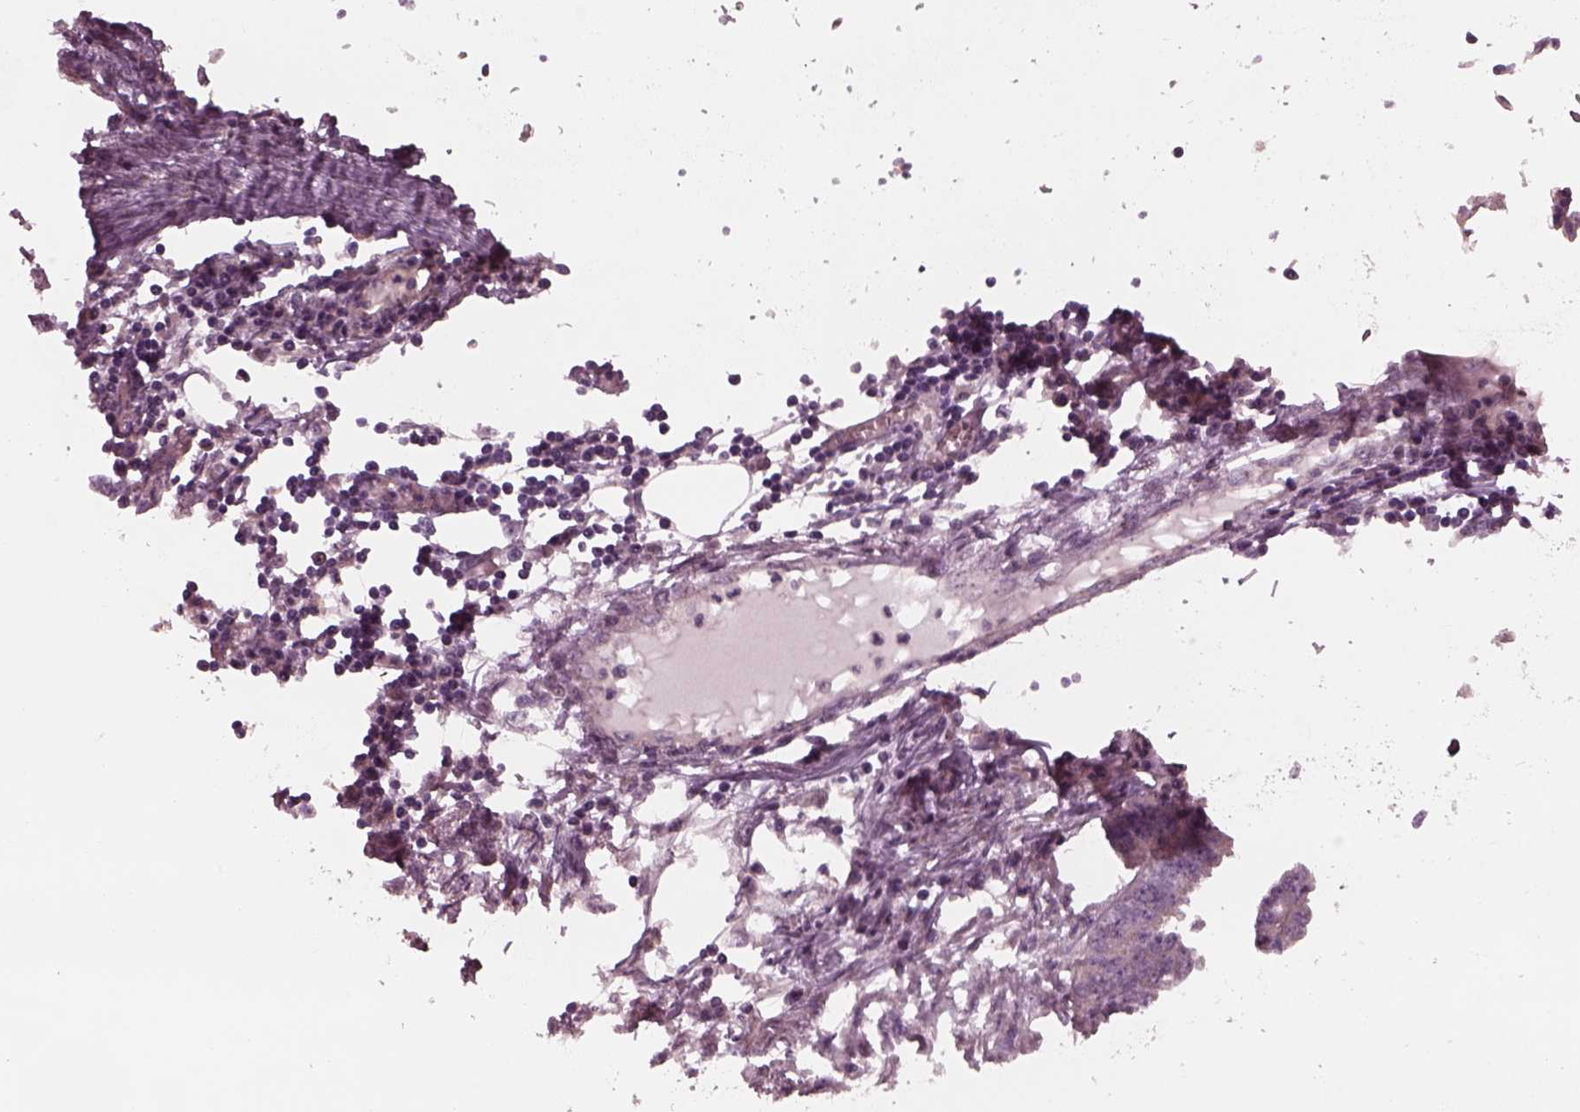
{"staining": {"intensity": "weak", "quantity": ">75%", "location": "cytoplasmic/membranous"}, "tissue": "endometrial cancer", "cell_type": "Tumor cells", "image_type": "cancer", "snomed": [{"axis": "morphology", "description": "Adenocarcinoma, NOS"}, {"axis": "morphology", "description": "Adenocarcinoma, metastatic, NOS"}, {"axis": "topography", "description": "Adipose tissue"}, {"axis": "topography", "description": "Endometrium"}], "caption": "This image reveals endometrial cancer (adenocarcinoma) stained with immunohistochemistry to label a protein in brown. The cytoplasmic/membranous of tumor cells show weak positivity for the protein. Nuclei are counter-stained blue.", "gene": "TUBG1", "patient": {"sex": "female", "age": 67}}